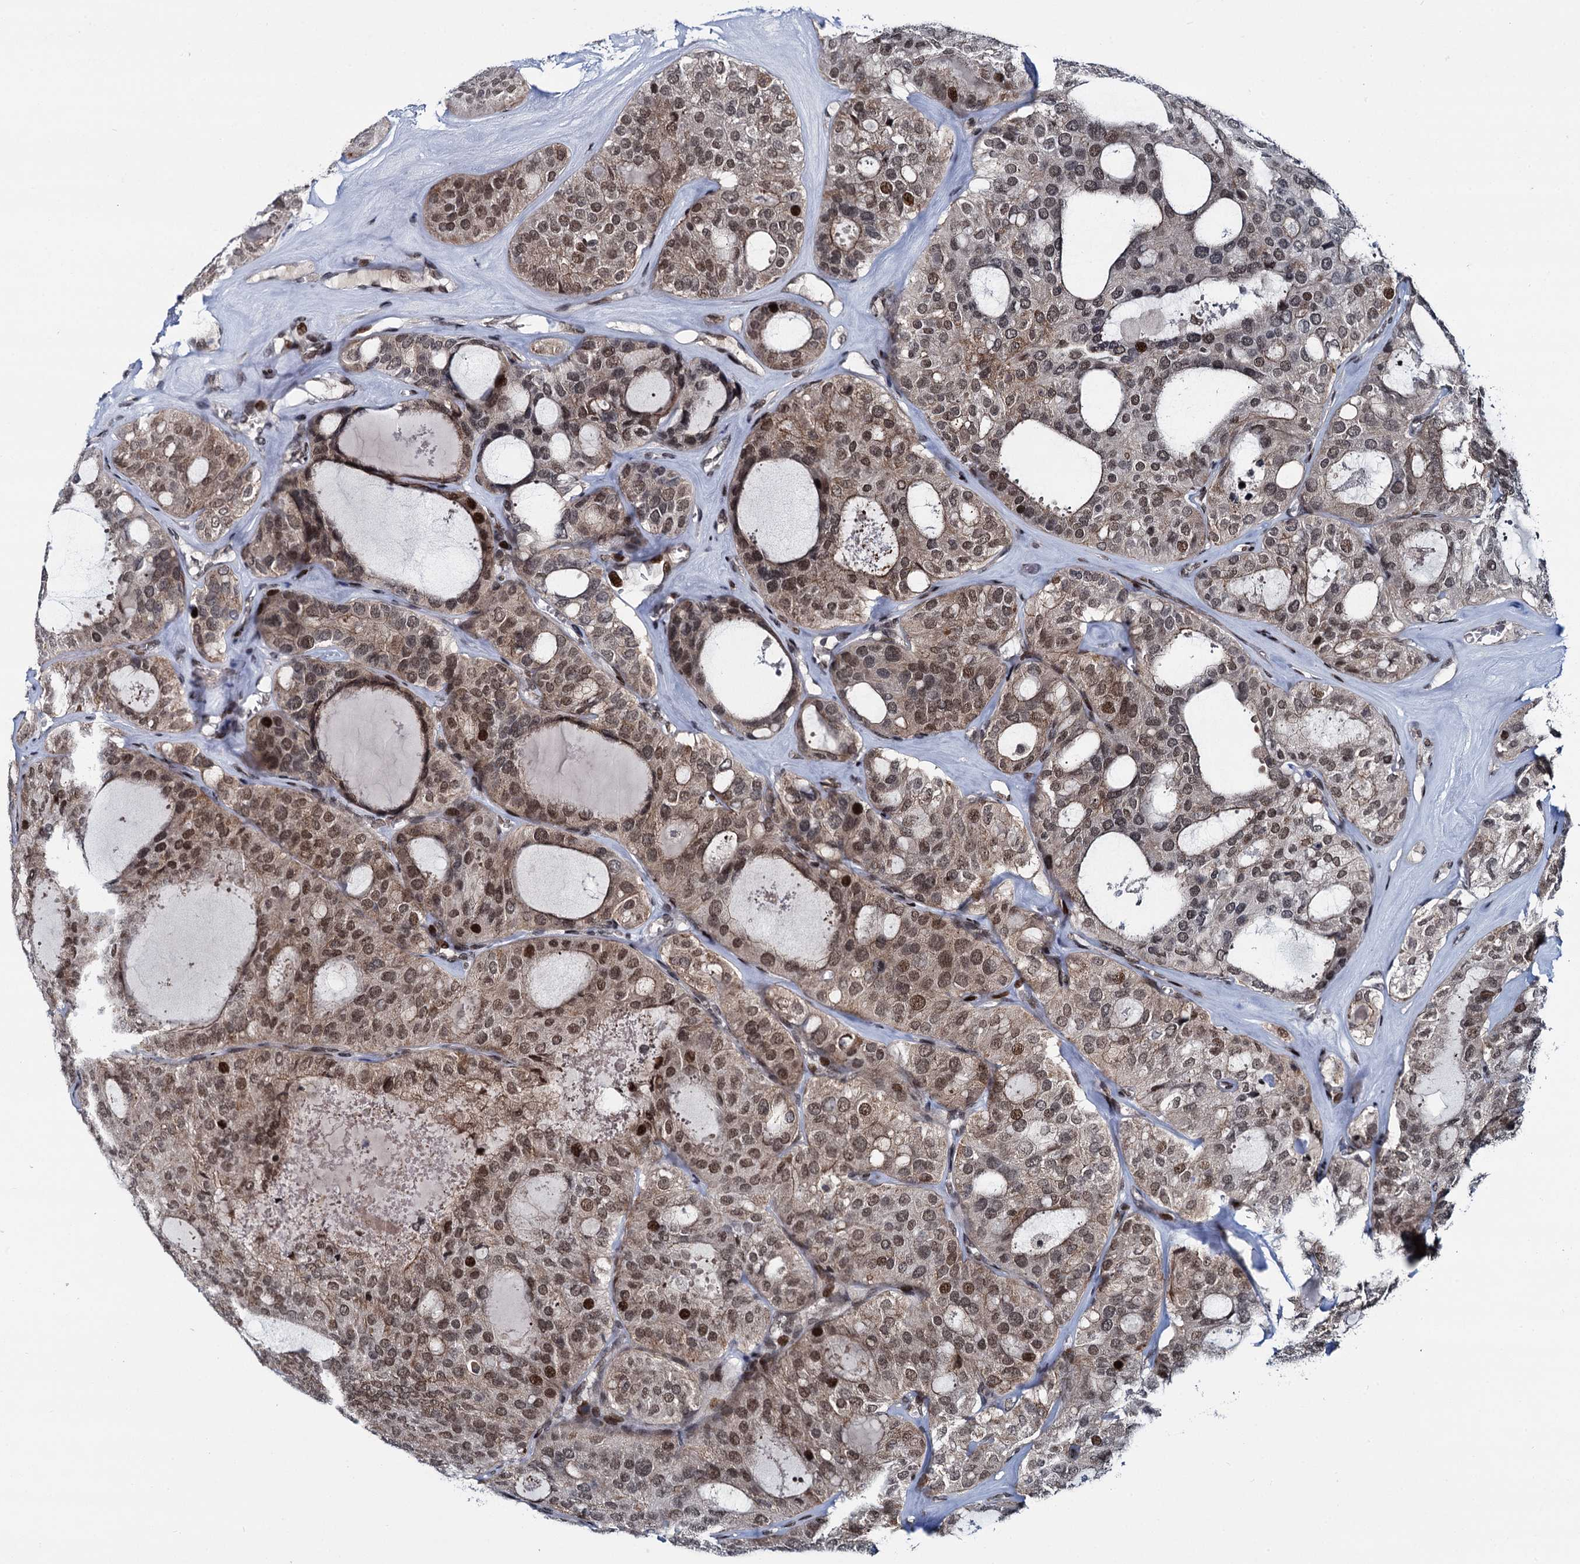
{"staining": {"intensity": "moderate", "quantity": "25%-75%", "location": "nuclear"}, "tissue": "thyroid cancer", "cell_type": "Tumor cells", "image_type": "cancer", "snomed": [{"axis": "morphology", "description": "Follicular adenoma carcinoma, NOS"}, {"axis": "topography", "description": "Thyroid gland"}], "caption": "Brown immunohistochemical staining in follicular adenoma carcinoma (thyroid) demonstrates moderate nuclear positivity in about 25%-75% of tumor cells.", "gene": "RUFY2", "patient": {"sex": "male", "age": 75}}